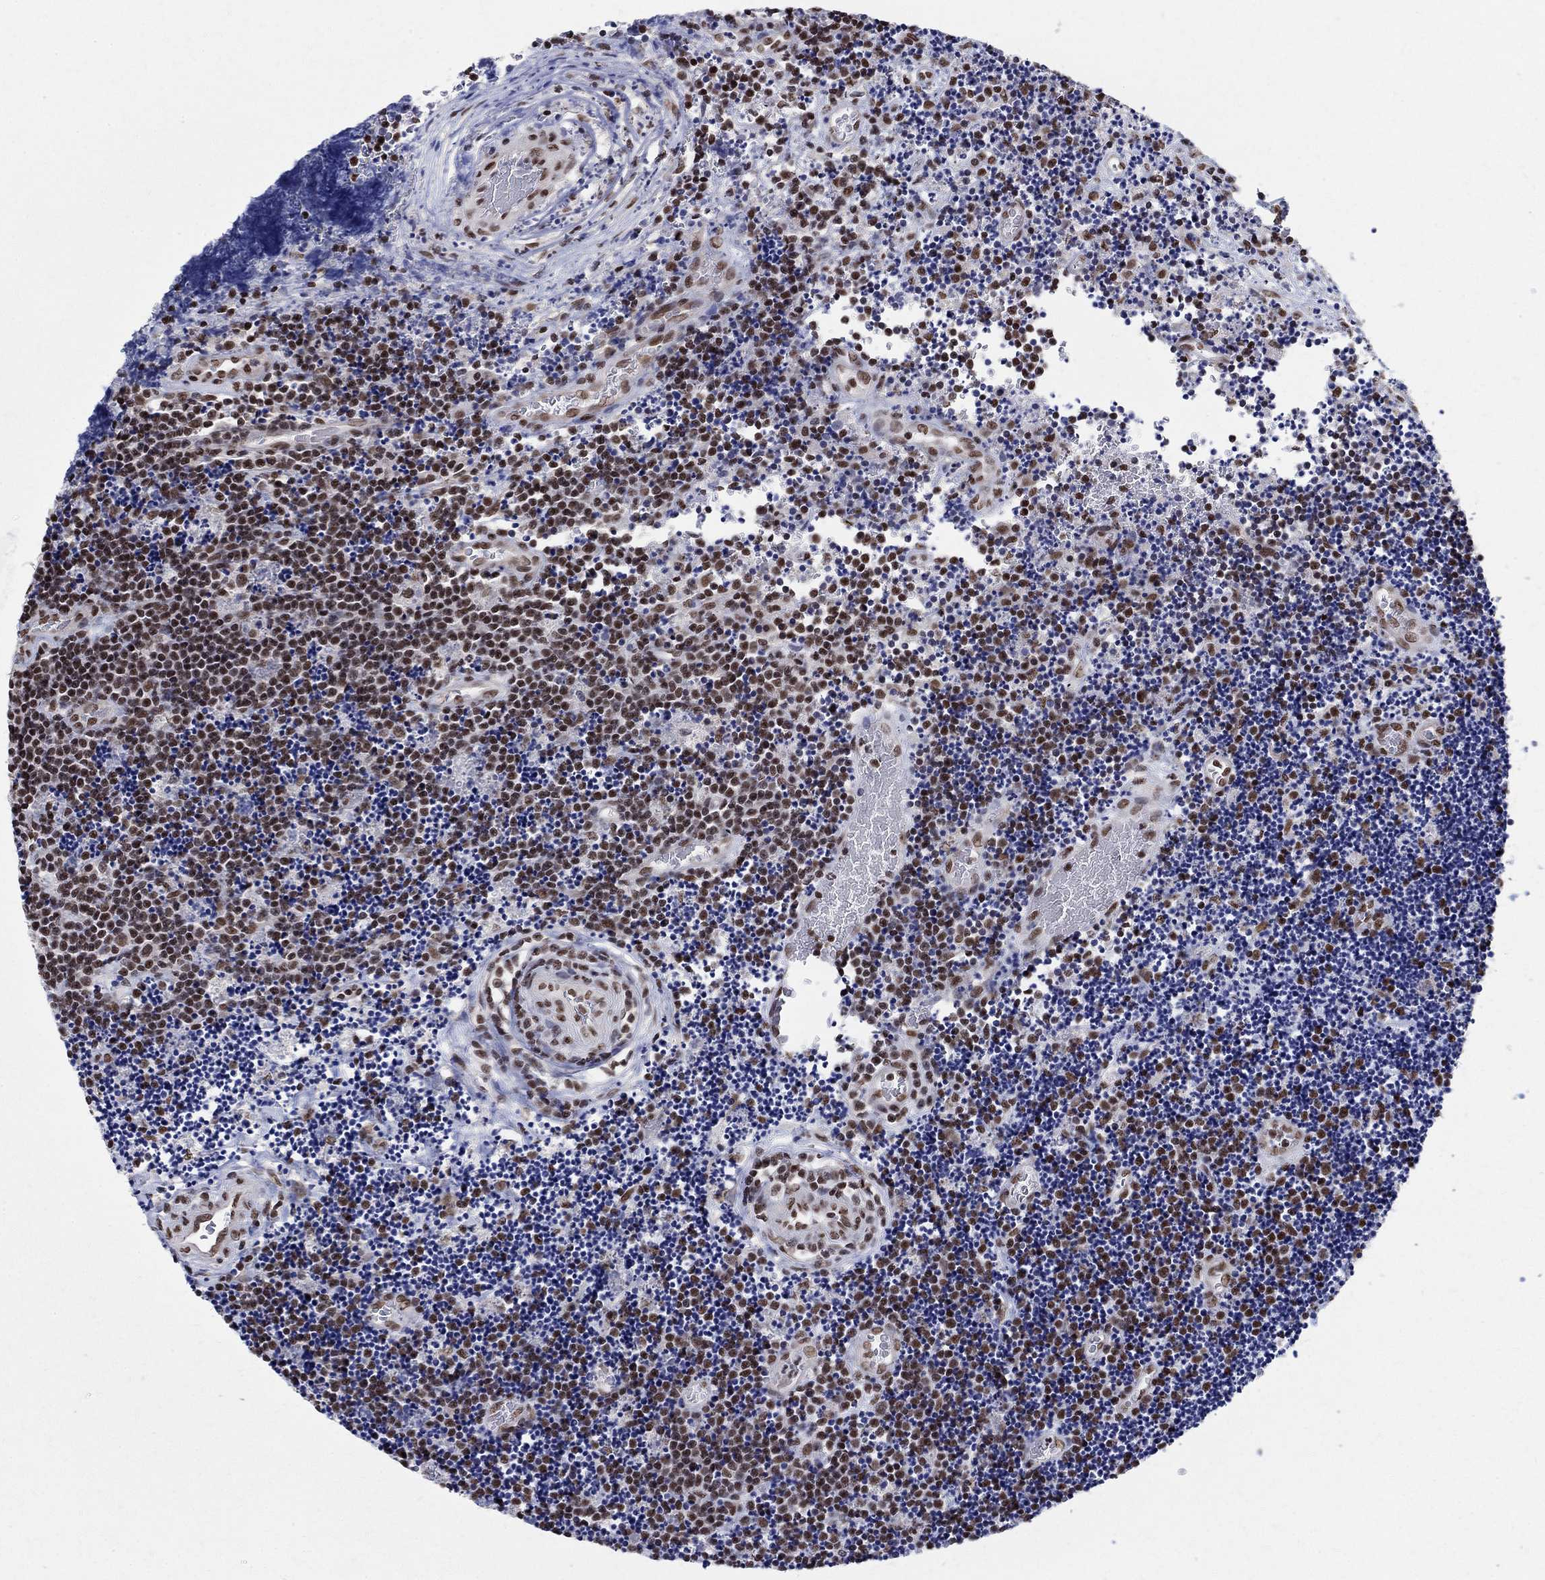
{"staining": {"intensity": "moderate", "quantity": "25%-75%", "location": "nuclear"}, "tissue": "lymphoma", "cell_type": "Tumor cells", "image_type": "cancer", "snomed": [{"axis": "morphology", "description": "Malignant lymphoma, non-Hodgkin's type, Low grade"}, {"axis": "topography", "description": "Brain"}], "caption": "About 25%-75% of tumor cells in human malignant lymphoma, non-Hodgkin's type (low-grade) display moderate nuclear protein expression as visualized by brown immunohistochemical staining.", "gene": "FBXO16", "patient": {"sex": "female", "age": 66}}